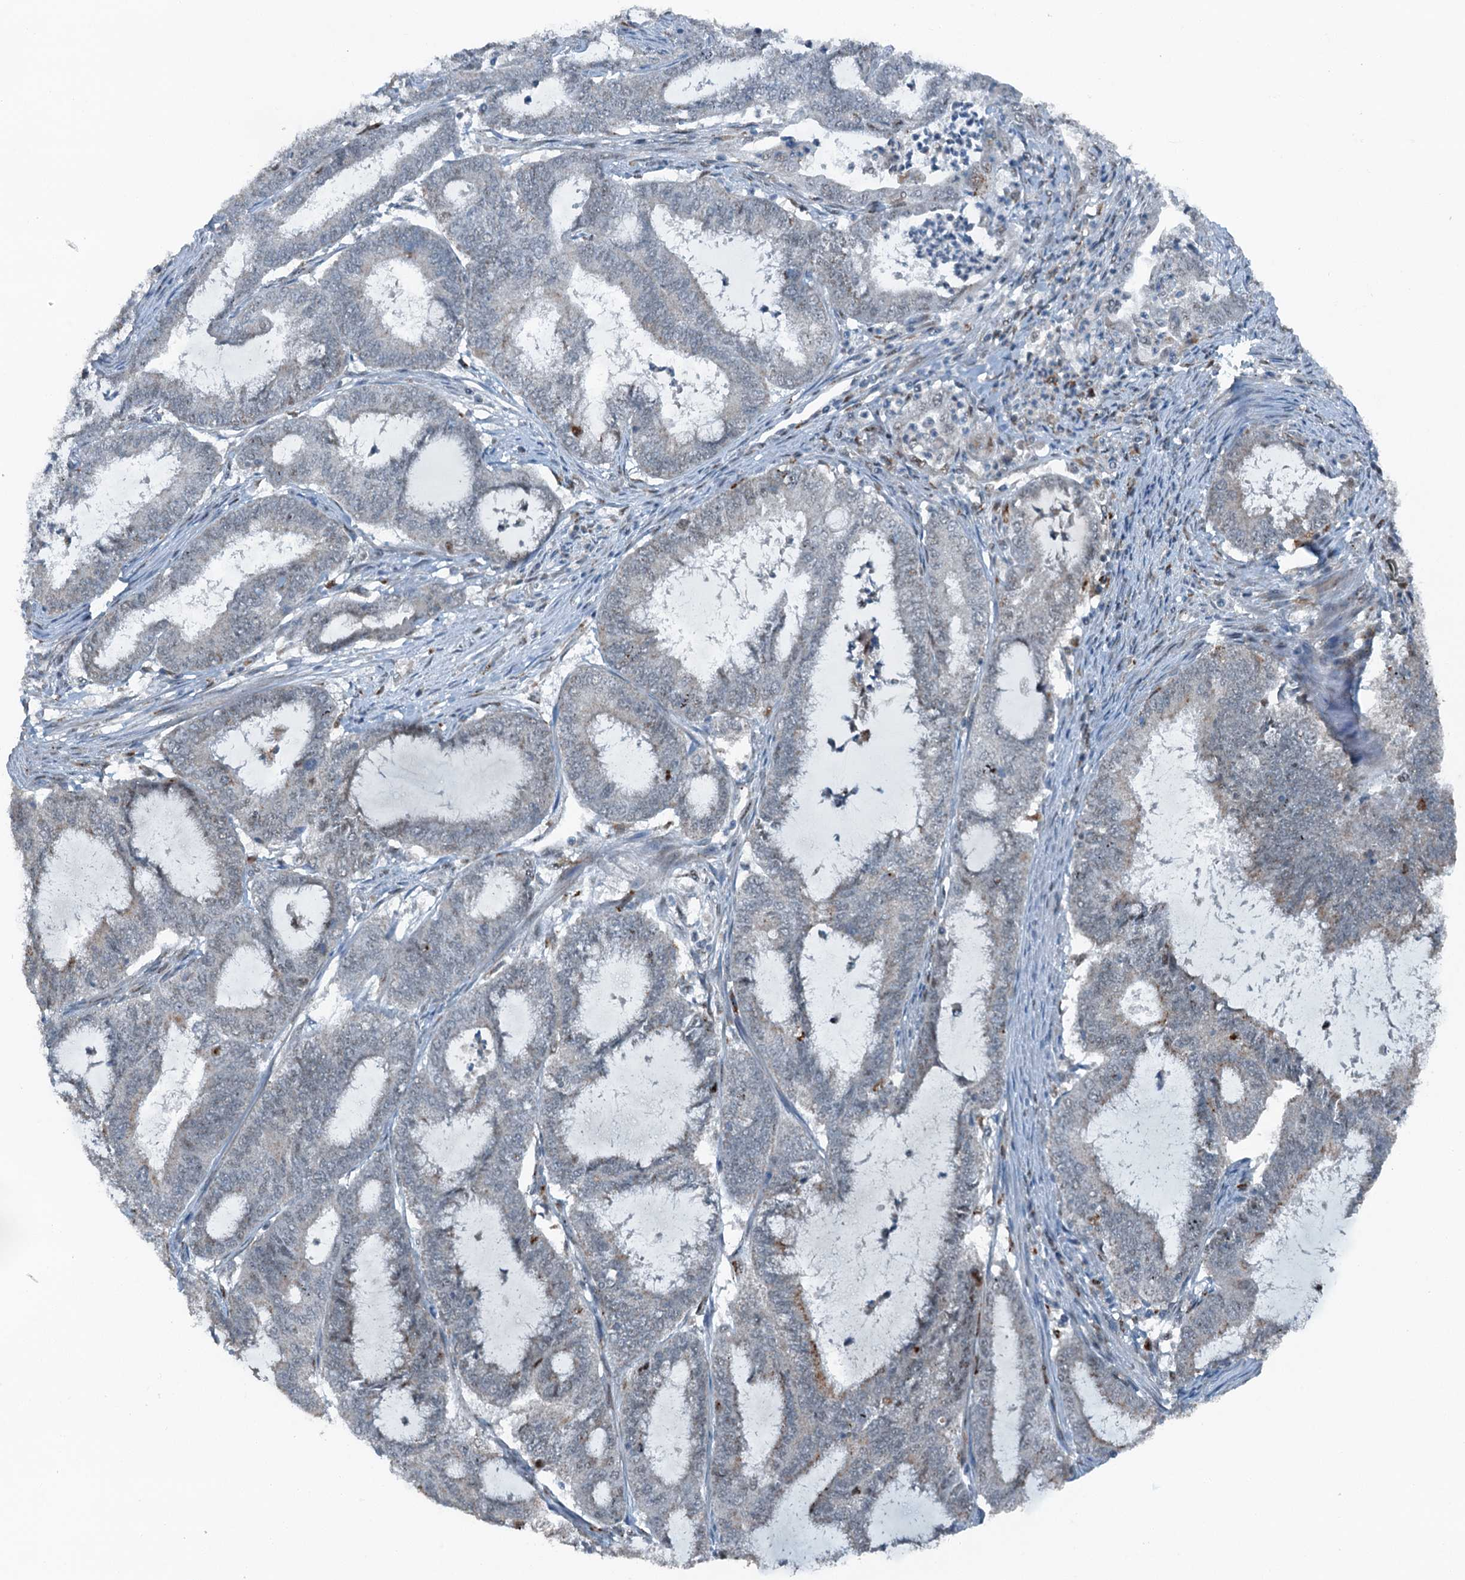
{"staining": {"intensity": "negative", "quantity": "none", "location": "none"}, "tissue": "endometrial cancer", "cell_type": "Tumor cells", "image_type": "cancer", "snomed": [{"axis": "morphology", "description": "Adenocarcinoma, NOS"}, {"axis": "topography", "description": "Endometrium"}], "caption": "Tumor cells are negative for brown protein staining in adenocarcinoma (endometrial).", "gene": "BMERB1", "patient": {"sex": "female", "age": 51}}